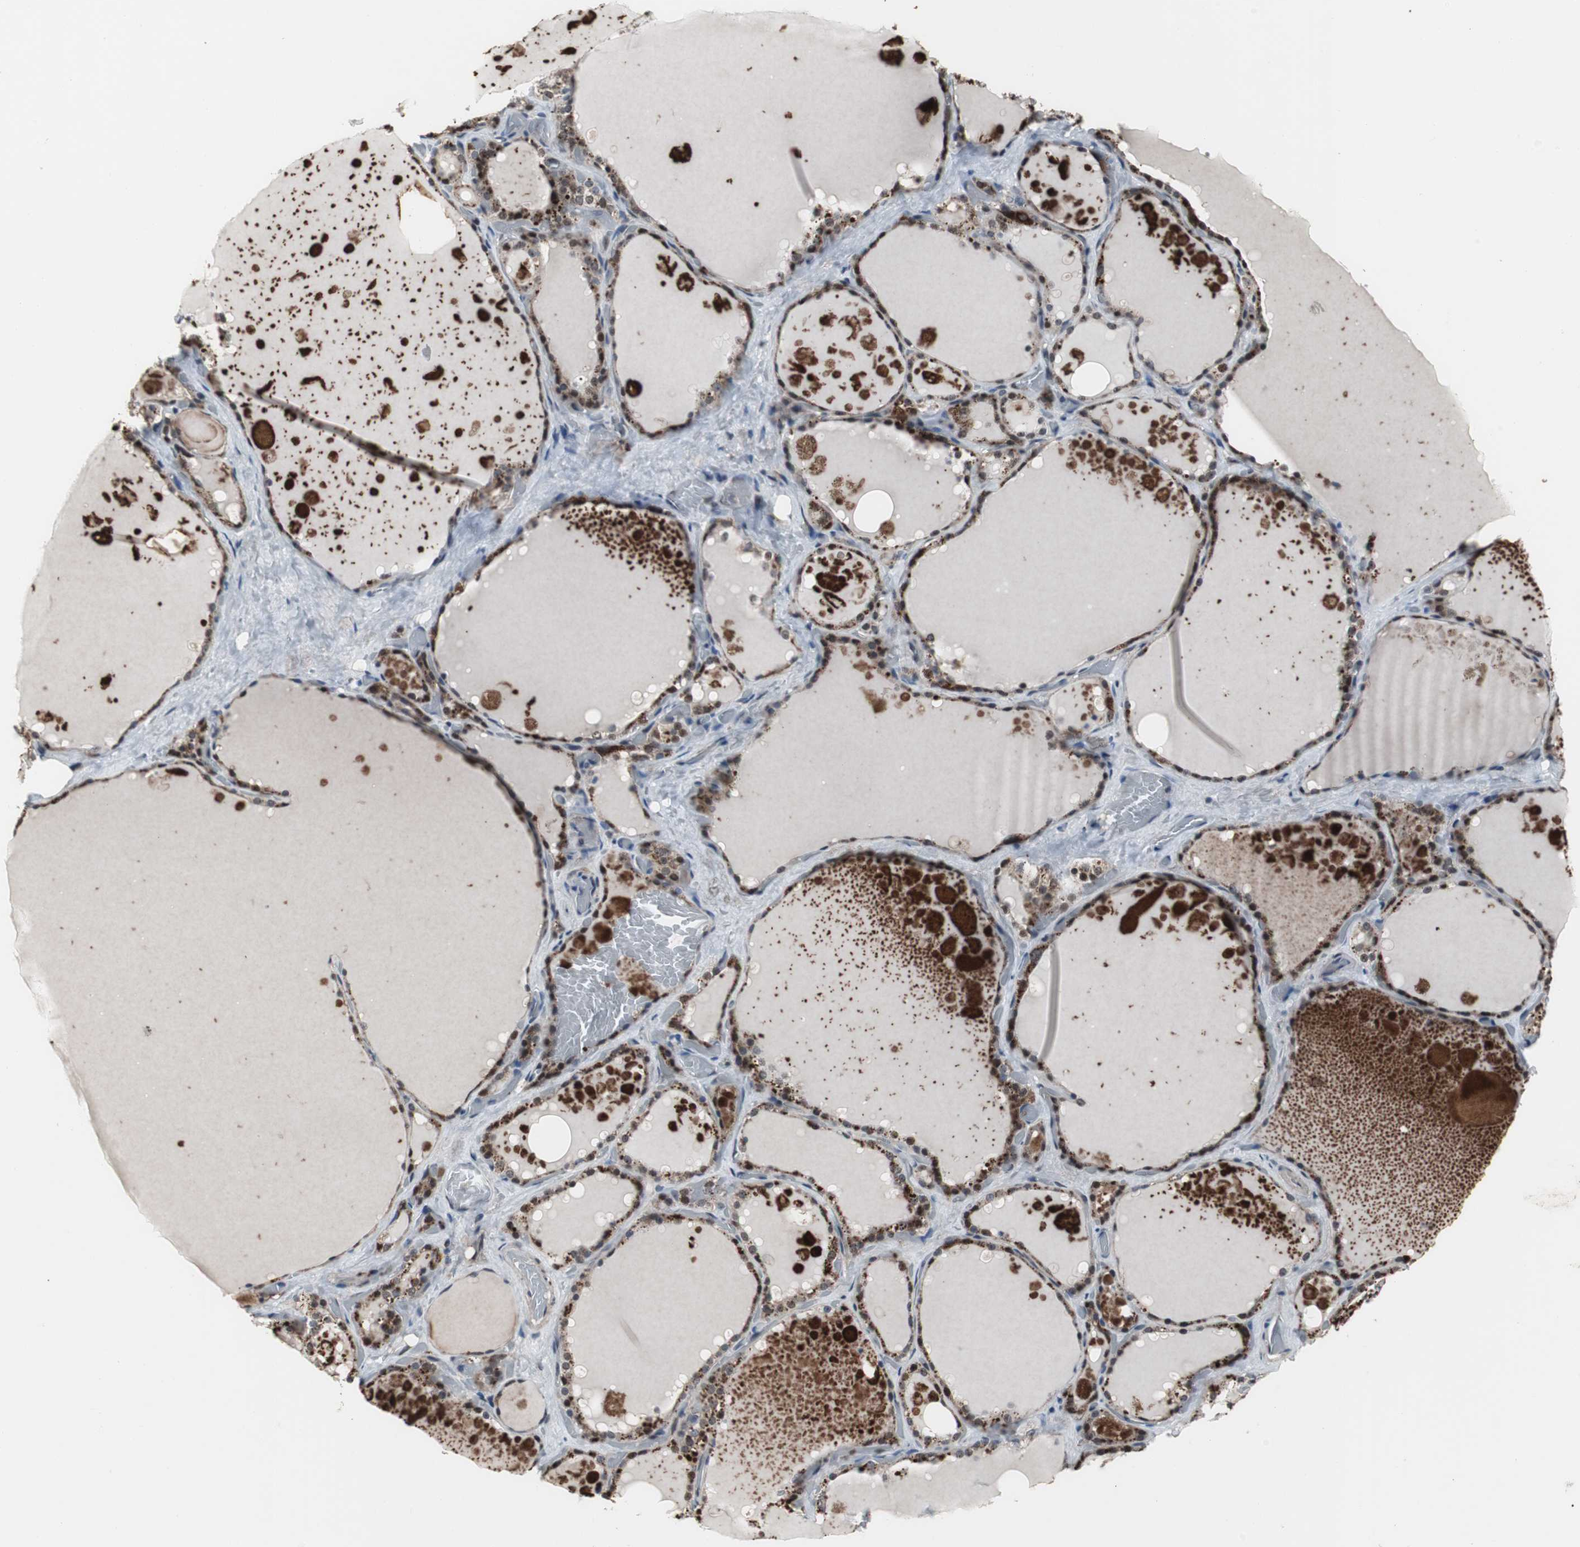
{"staining": {"intensity": "moderate", "quantity": "25%-75%", "location": "cytoplasmic/membranous,nuclear"}, "tissue": "thyroid gland", "cell_type": "Glandular cells", "image_type": "normal", "snomed": [{"axis": "morphology", "description": "Normal tissue, NOS"}, {"axis": "topography", "description": "Thyroid gland"}], "caption": "Moderate cytoplasmic/membranous,nuclear expression is appreciated in about 25%-75% of glandular cells in normal thyroid gland.", "gene": "MRPL40", "patient": {"sex": "male", "age": 61}}